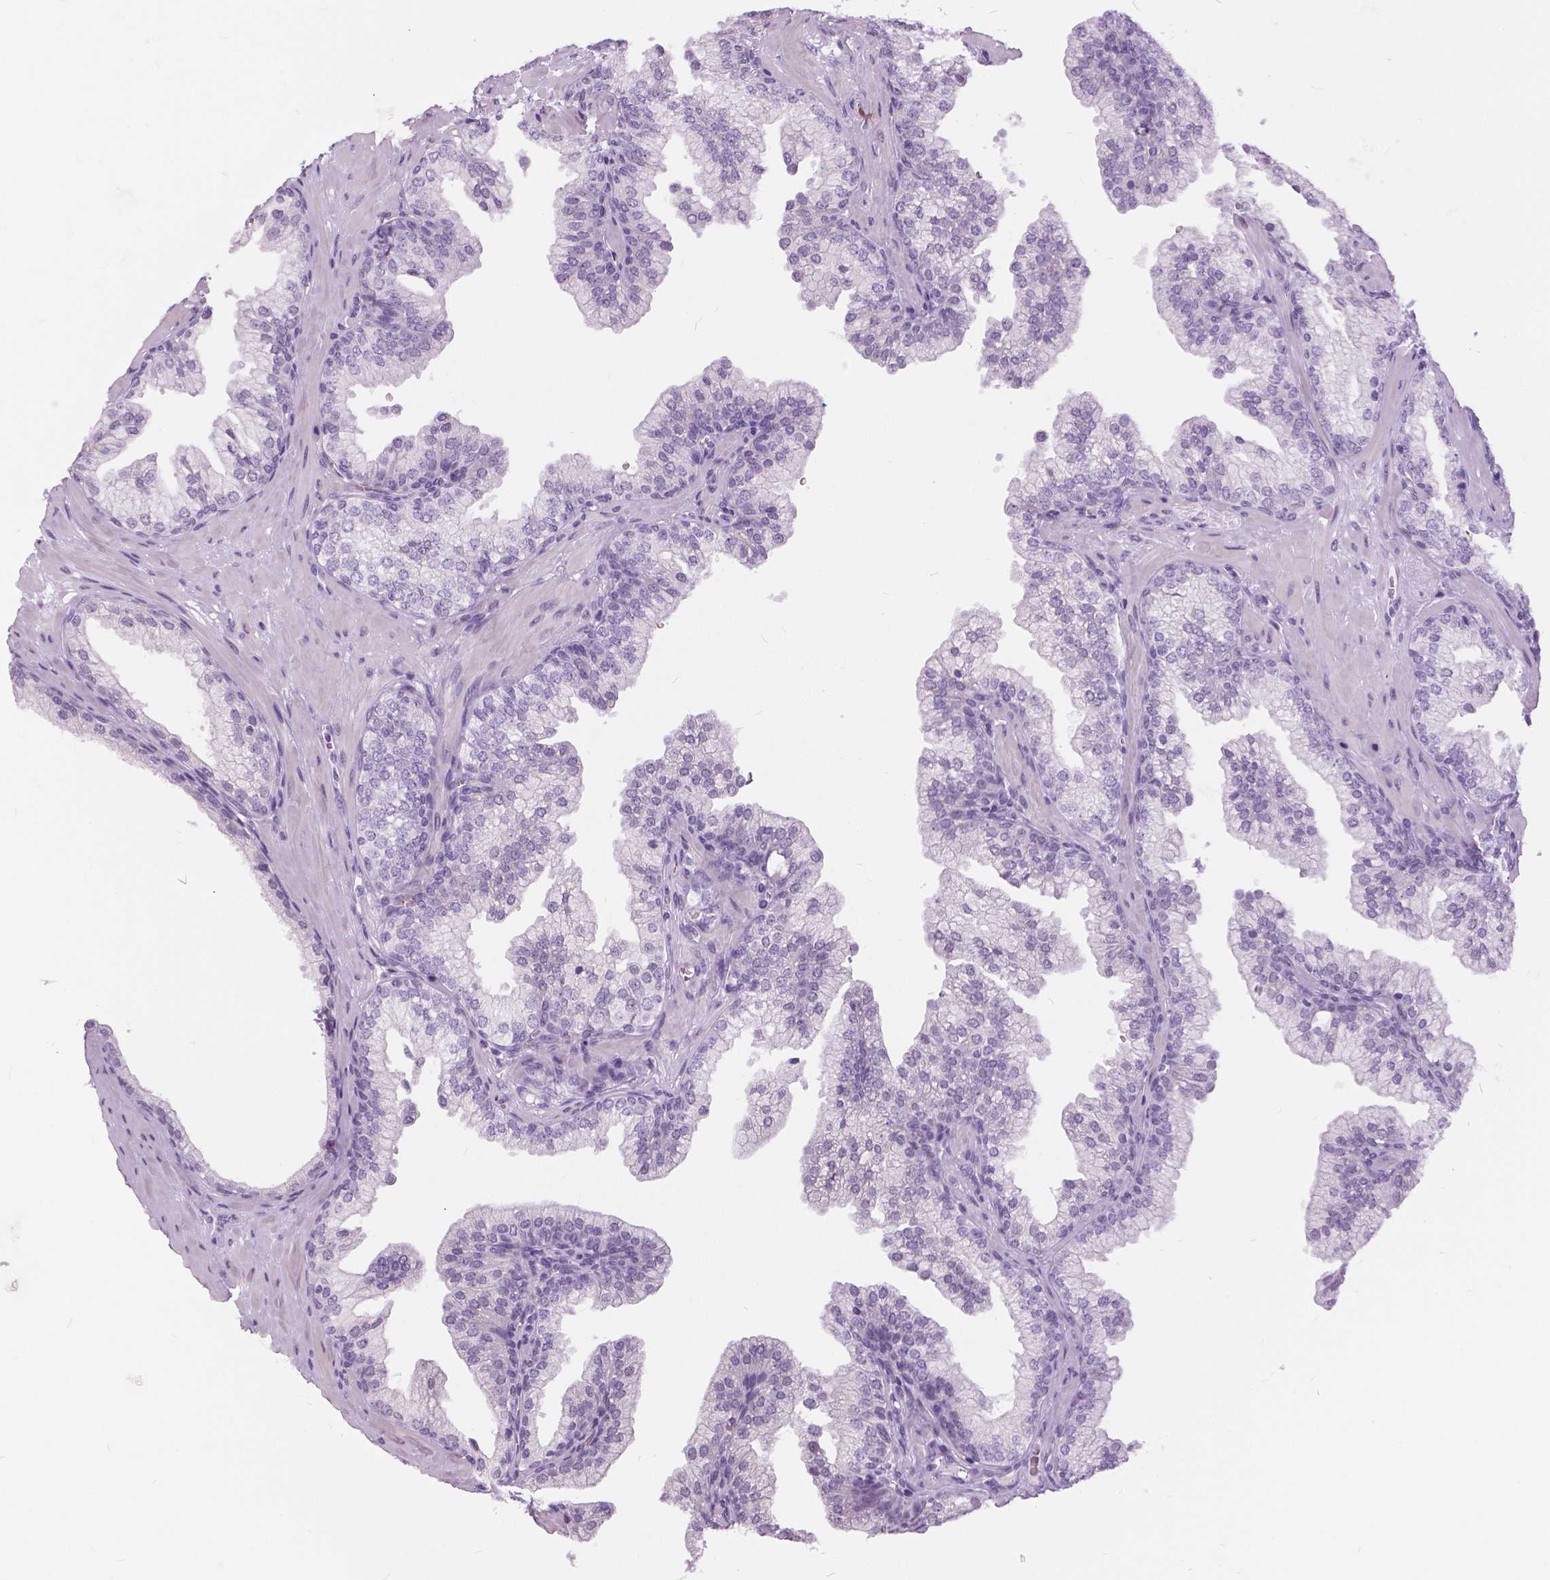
{"staining": {"intensity": "negative", "quantity": "none", "location": "none"}, "tissue": "prostate", "cell_type": "Glandular cells", "image_type": "normal", "snomed": [{"axis": "morphology", "description": "Normal tissue, NOS"}, {"axis": "topography", "description": "Prostate"}, {"axis": "topography", "description": "Peripheral nerve tissue"}], "caption": "DAB (3,3'-diaminobenzidine) immunohistochemical staining of normal prostate shows no significant positivity in glandular cells. (DAB IHC with hematoxylin counter stain).", "gene": "MYOM1", "patient": {"sex": "male", "age": 61}}